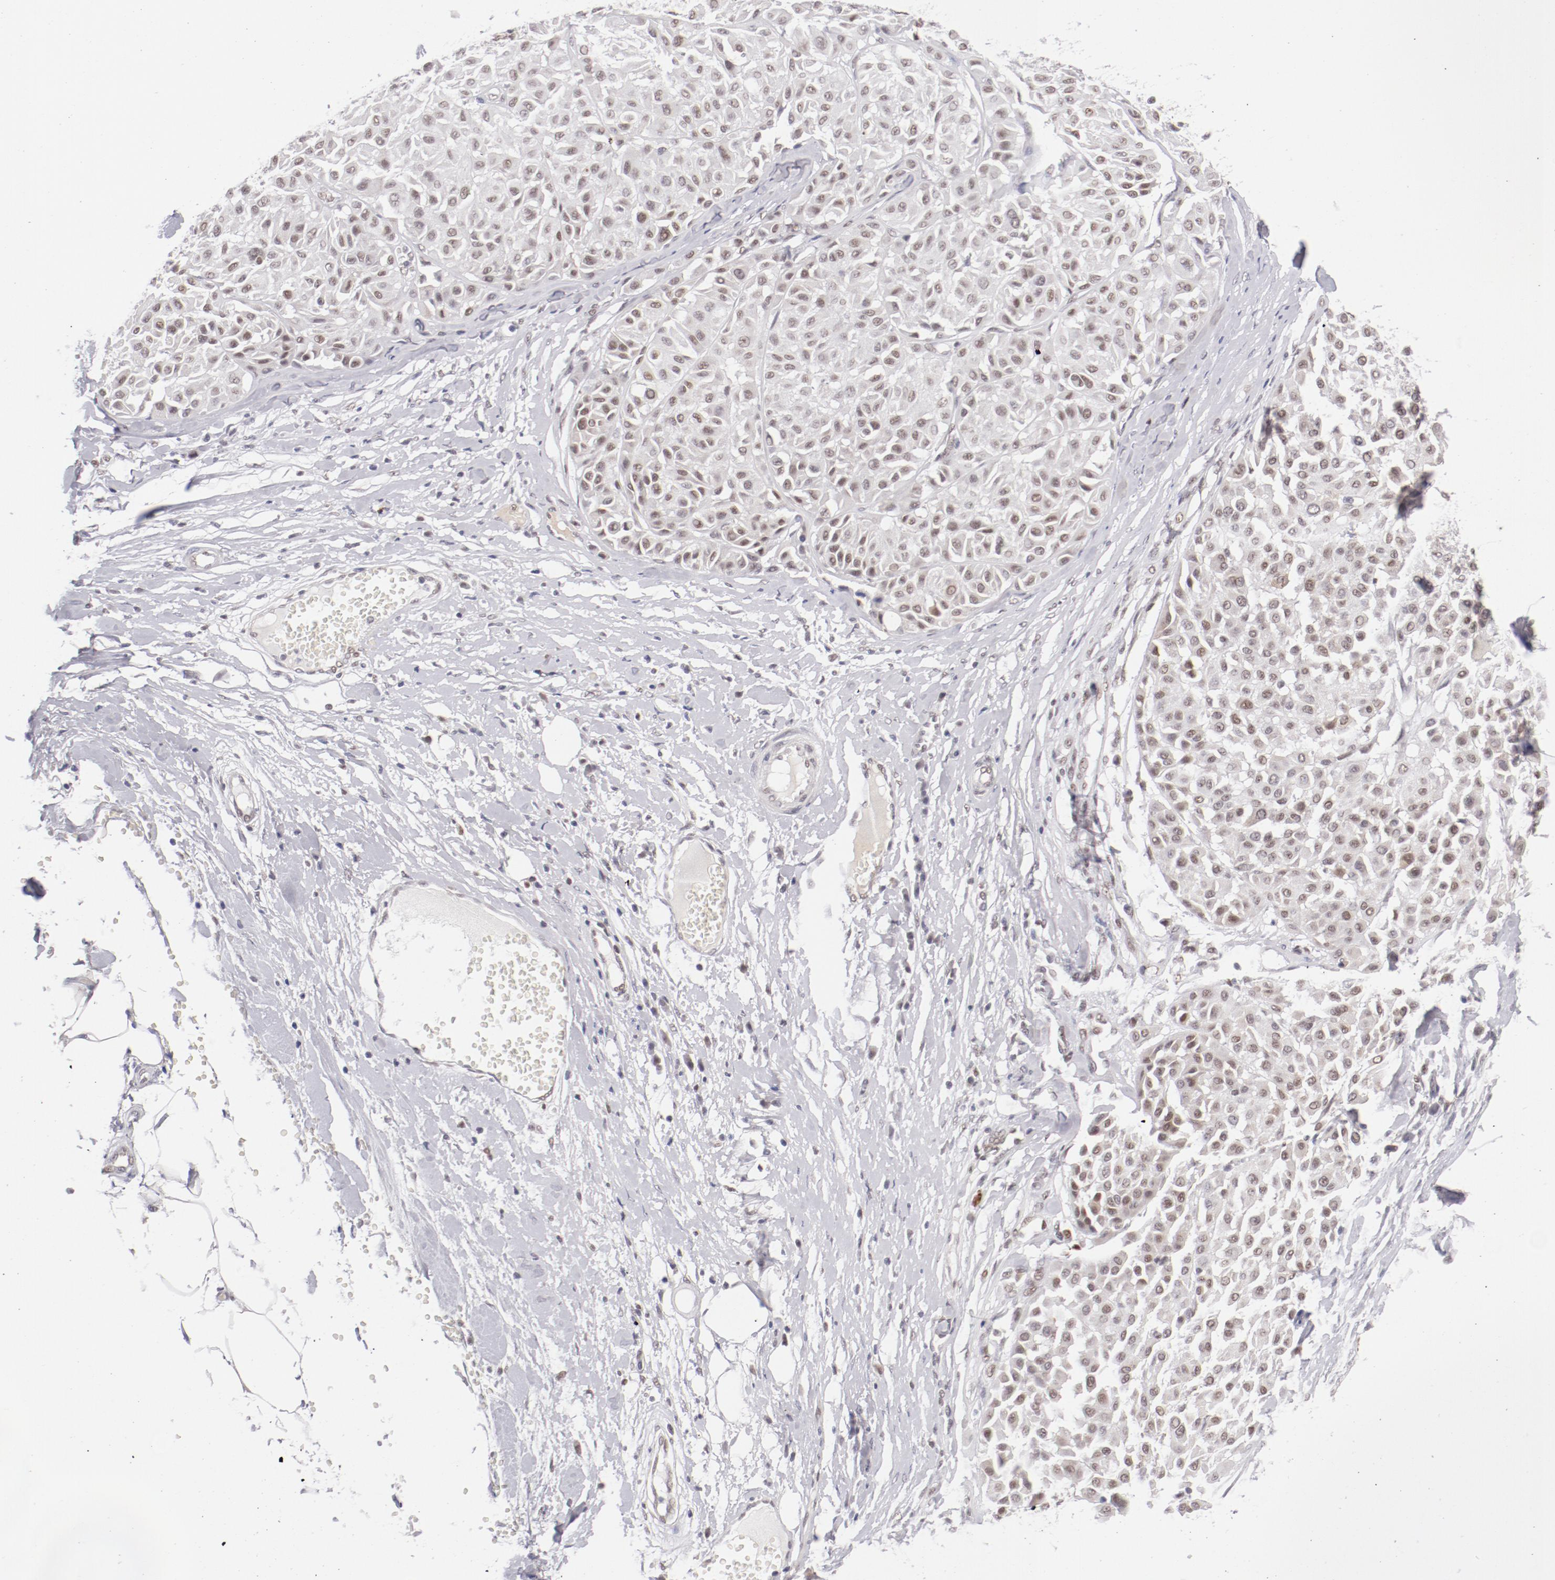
{"staining": {"intensity": "weak", "quantity": ">75%", "location": "nuclear"}, "tissue": "melanoma", "cell_type": "Tumor cells", "image_type": "cancer", "snomed": [{"axis": "morphology", "description": "Malignant melanoma, Metastatic site"}, {"axis": "topography", "description": "Soft tissue"}], "caption": "Immunohistochemistry (IHC) photomicrograph of neoplastic tissue: malignant melanoma (metastatic site) stained using IHC reveals low levels of weak protein expression localized specifically in the nuclear of tumor cells, appearing as a nuclear brown color.", "gene": "TFAP4", "patient": {"sex": "male", "age": 41}}